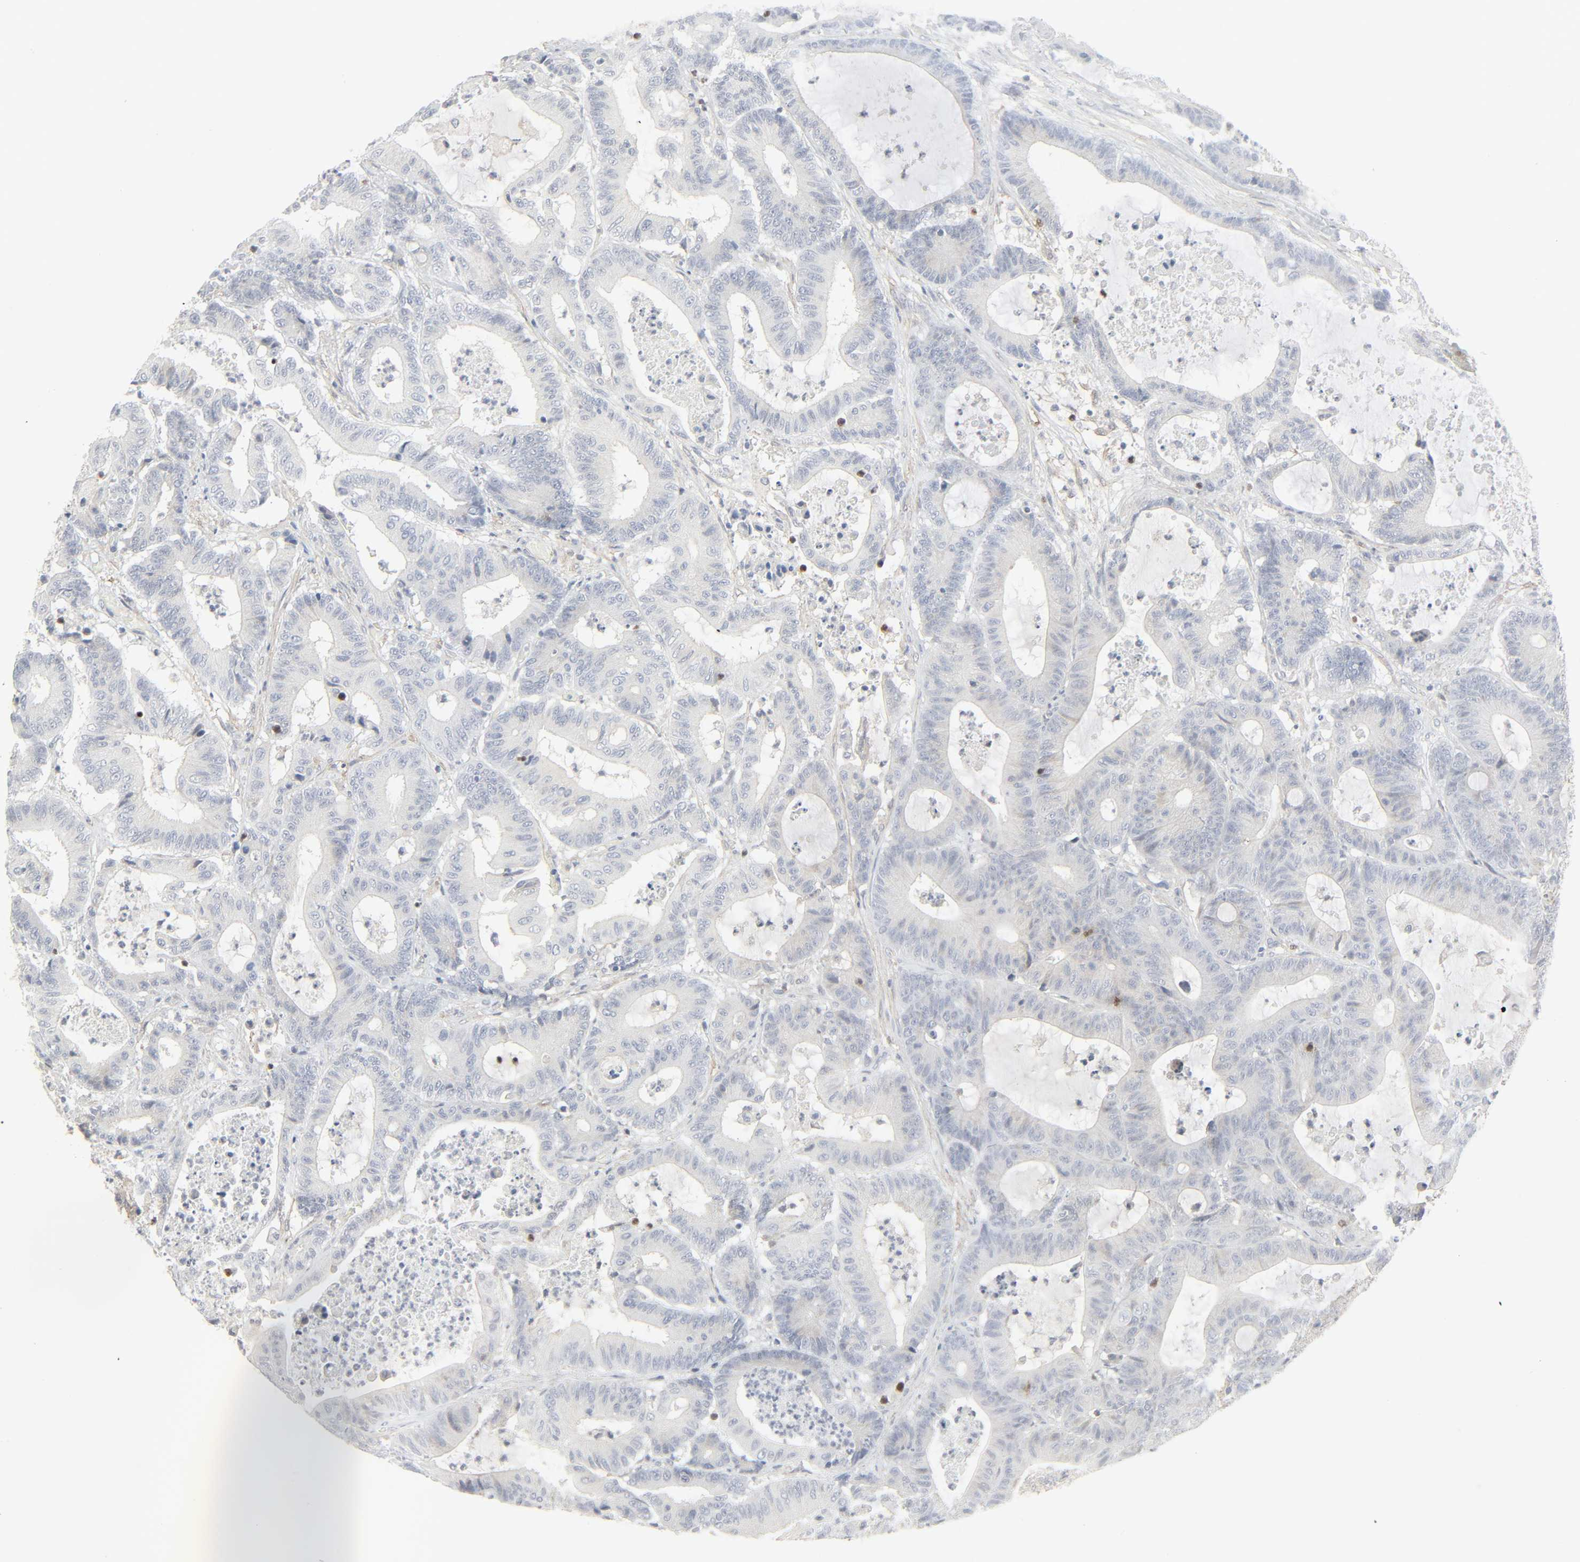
{"staining": {"intensity": "negative", "quantity": "none", "location": "none"}, "tissue": "colorectal cancer", "cell_type": "Tumor cells", "image_type": "cancer", "snomed": [{"axis": "morphology", "description": "Adenocarcinoma, NOS"}, {"axis": "topography", "description": "Colon"}], "caption": "There is no significant positivity in tumor cells of adenocarcinoma (colorectal).", "gene": "ZBTB16", "patient": {"sex": "female", "age": 84}}